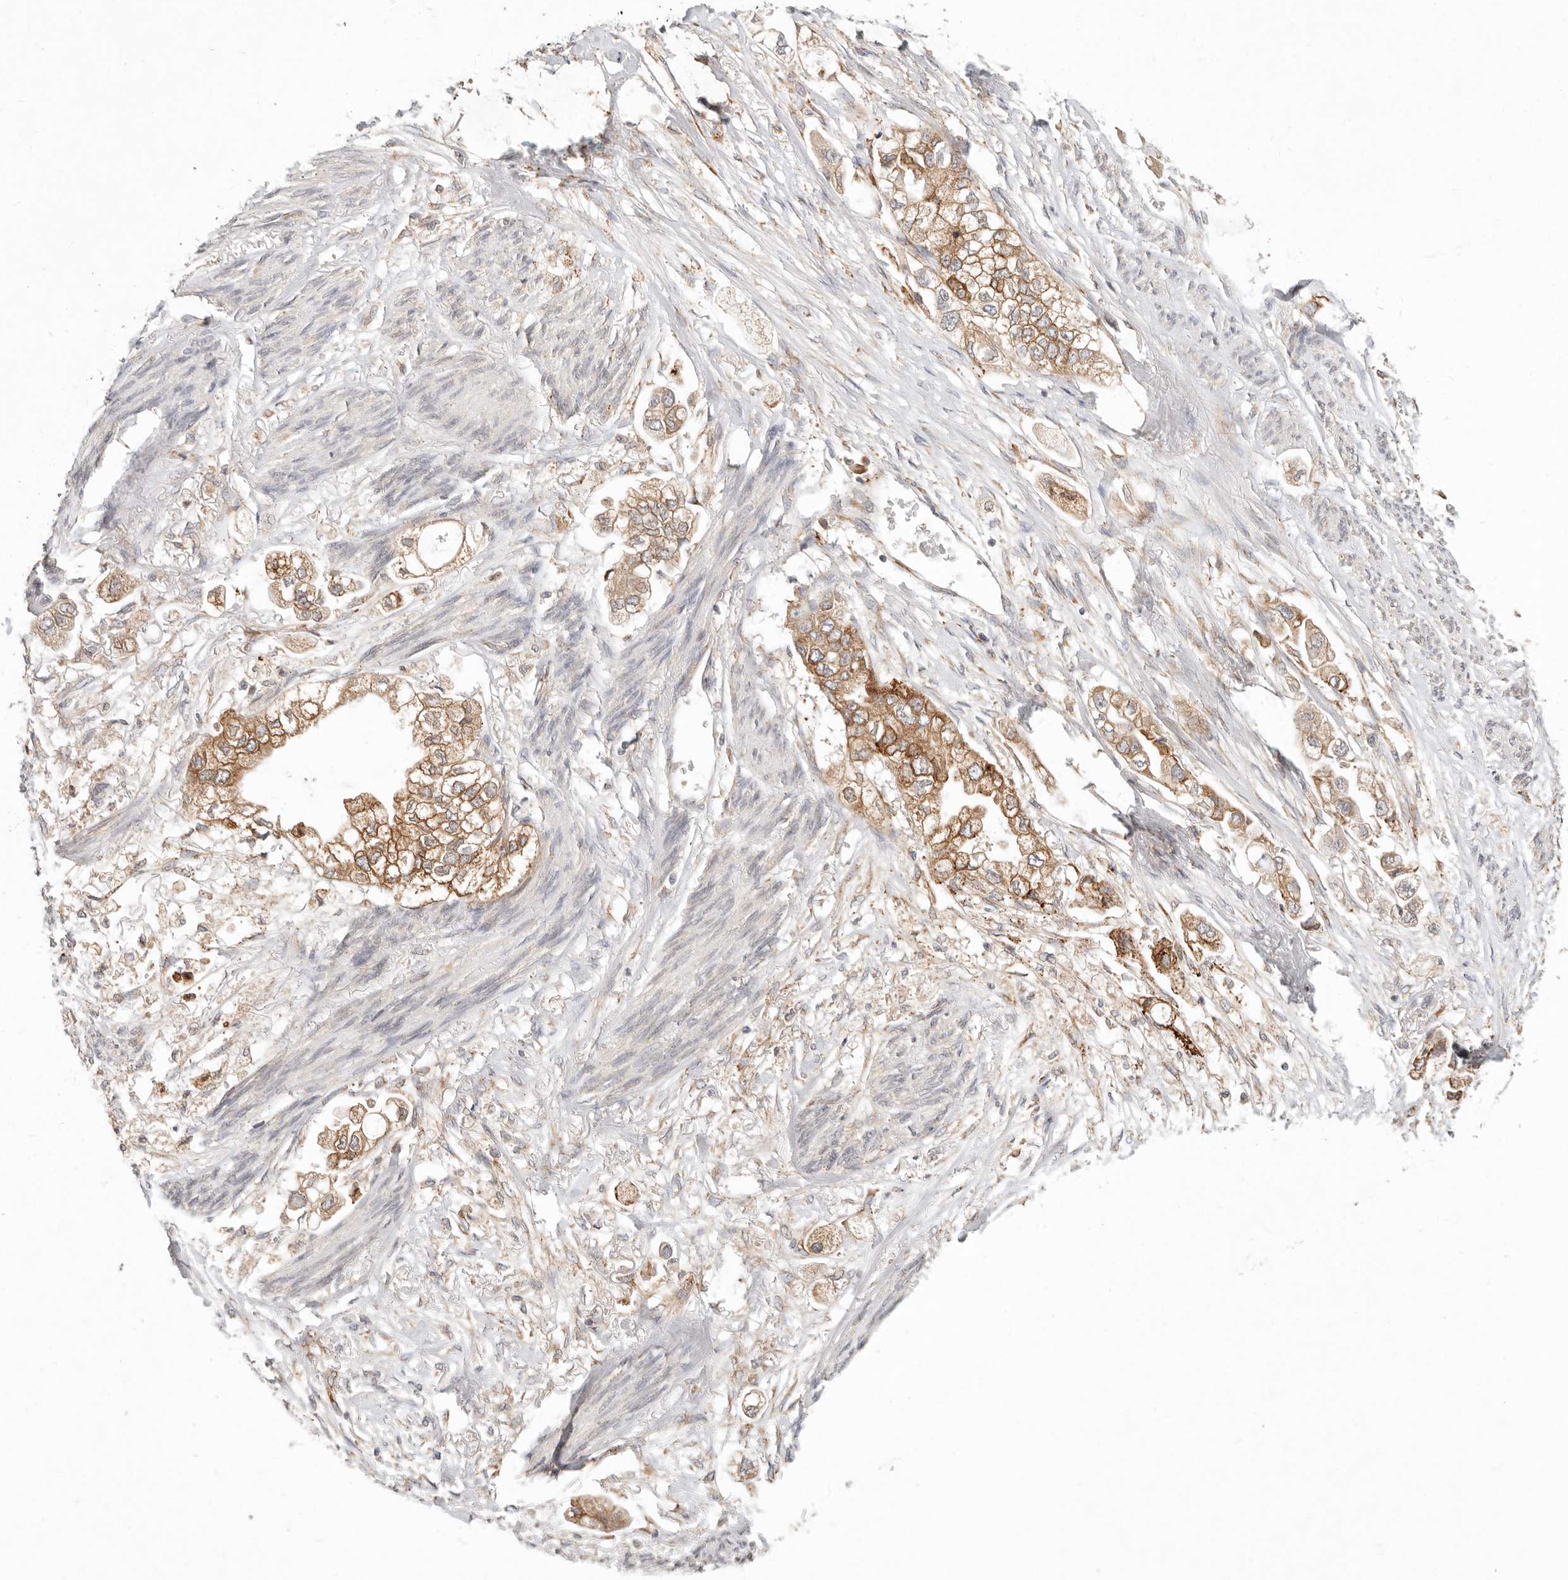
{"staining": {"intensity": "moderate", "quantity": ">75%", "location": "cytoplasmic/membranous"}, "tissue": "stomach cancer", "cell_type": "Tumor cells", "image_type": "cancer", "snomed": [{"axis": "morphology", "description": "Adenocarcinoma, NOS"}, {"axis": "topography", "description": "Stomach"}], "caption": "Brown immunohistochemical staining in stomach adenocarcinoma reveals moderate cytoplasmic/membranous positivity in approximately >75% of tumor cells.", "gene": "ARHGEF10L", "patient": {"sex": "male", "age": 62}}